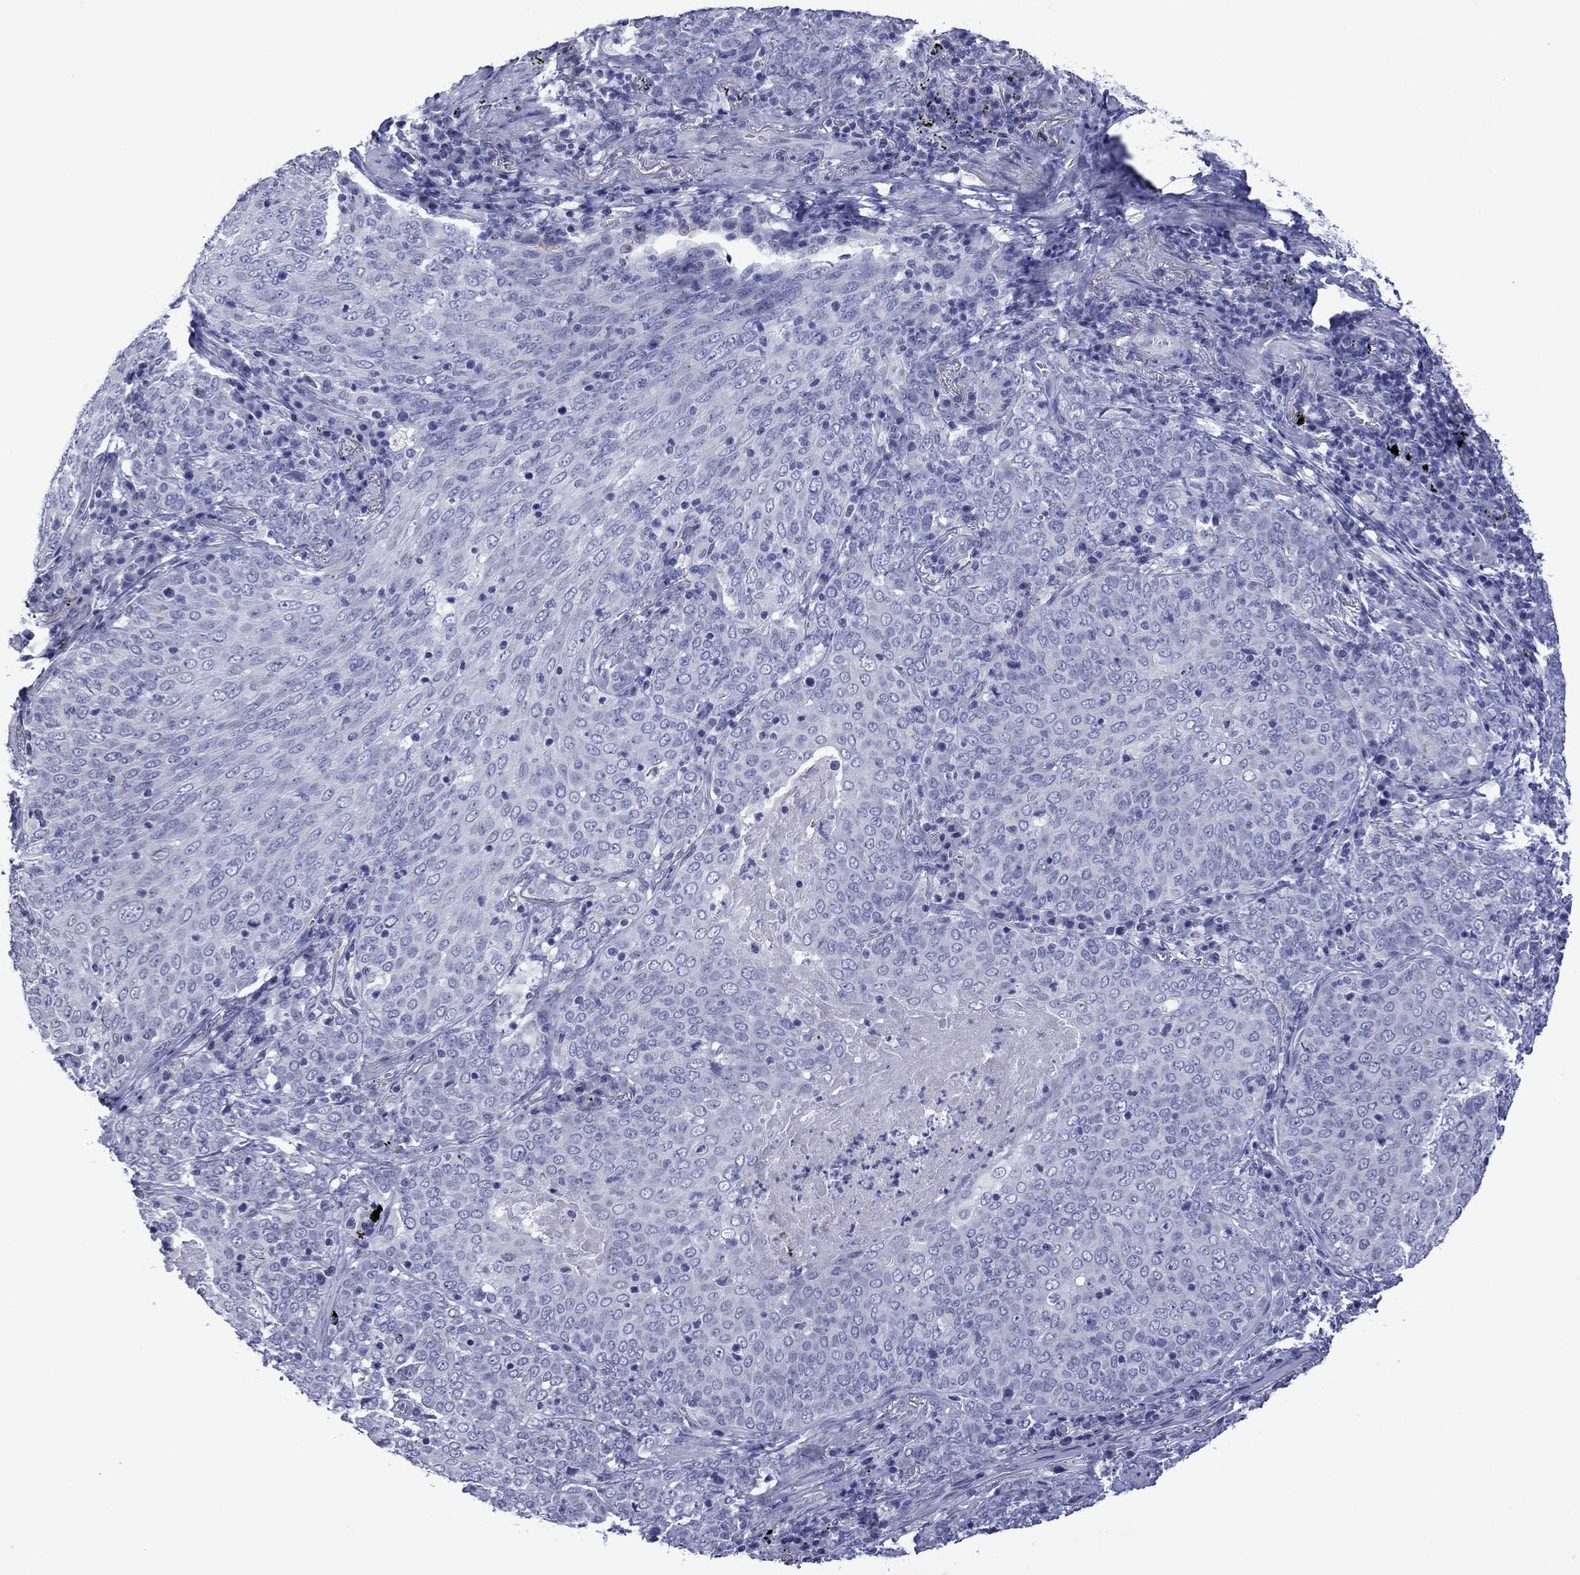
{"staining": {"intensity": "negative", "quantity": "none", "location": "none"}, "tissue": "lung cancer", "cell_type": "Tumor cells", "image_type": "cancer", "snomed": [{"axis": "morphology", "description": "Squamous cell carcinoma, NOS"}, {"axis": "topography", "description": "Lung"}], "caption": "Tumor cells show no significant protein staining in squamous cell carcinoma (lung).", "gene": "PIWIL1", "patient": {"sex": "male", "age": 82}}